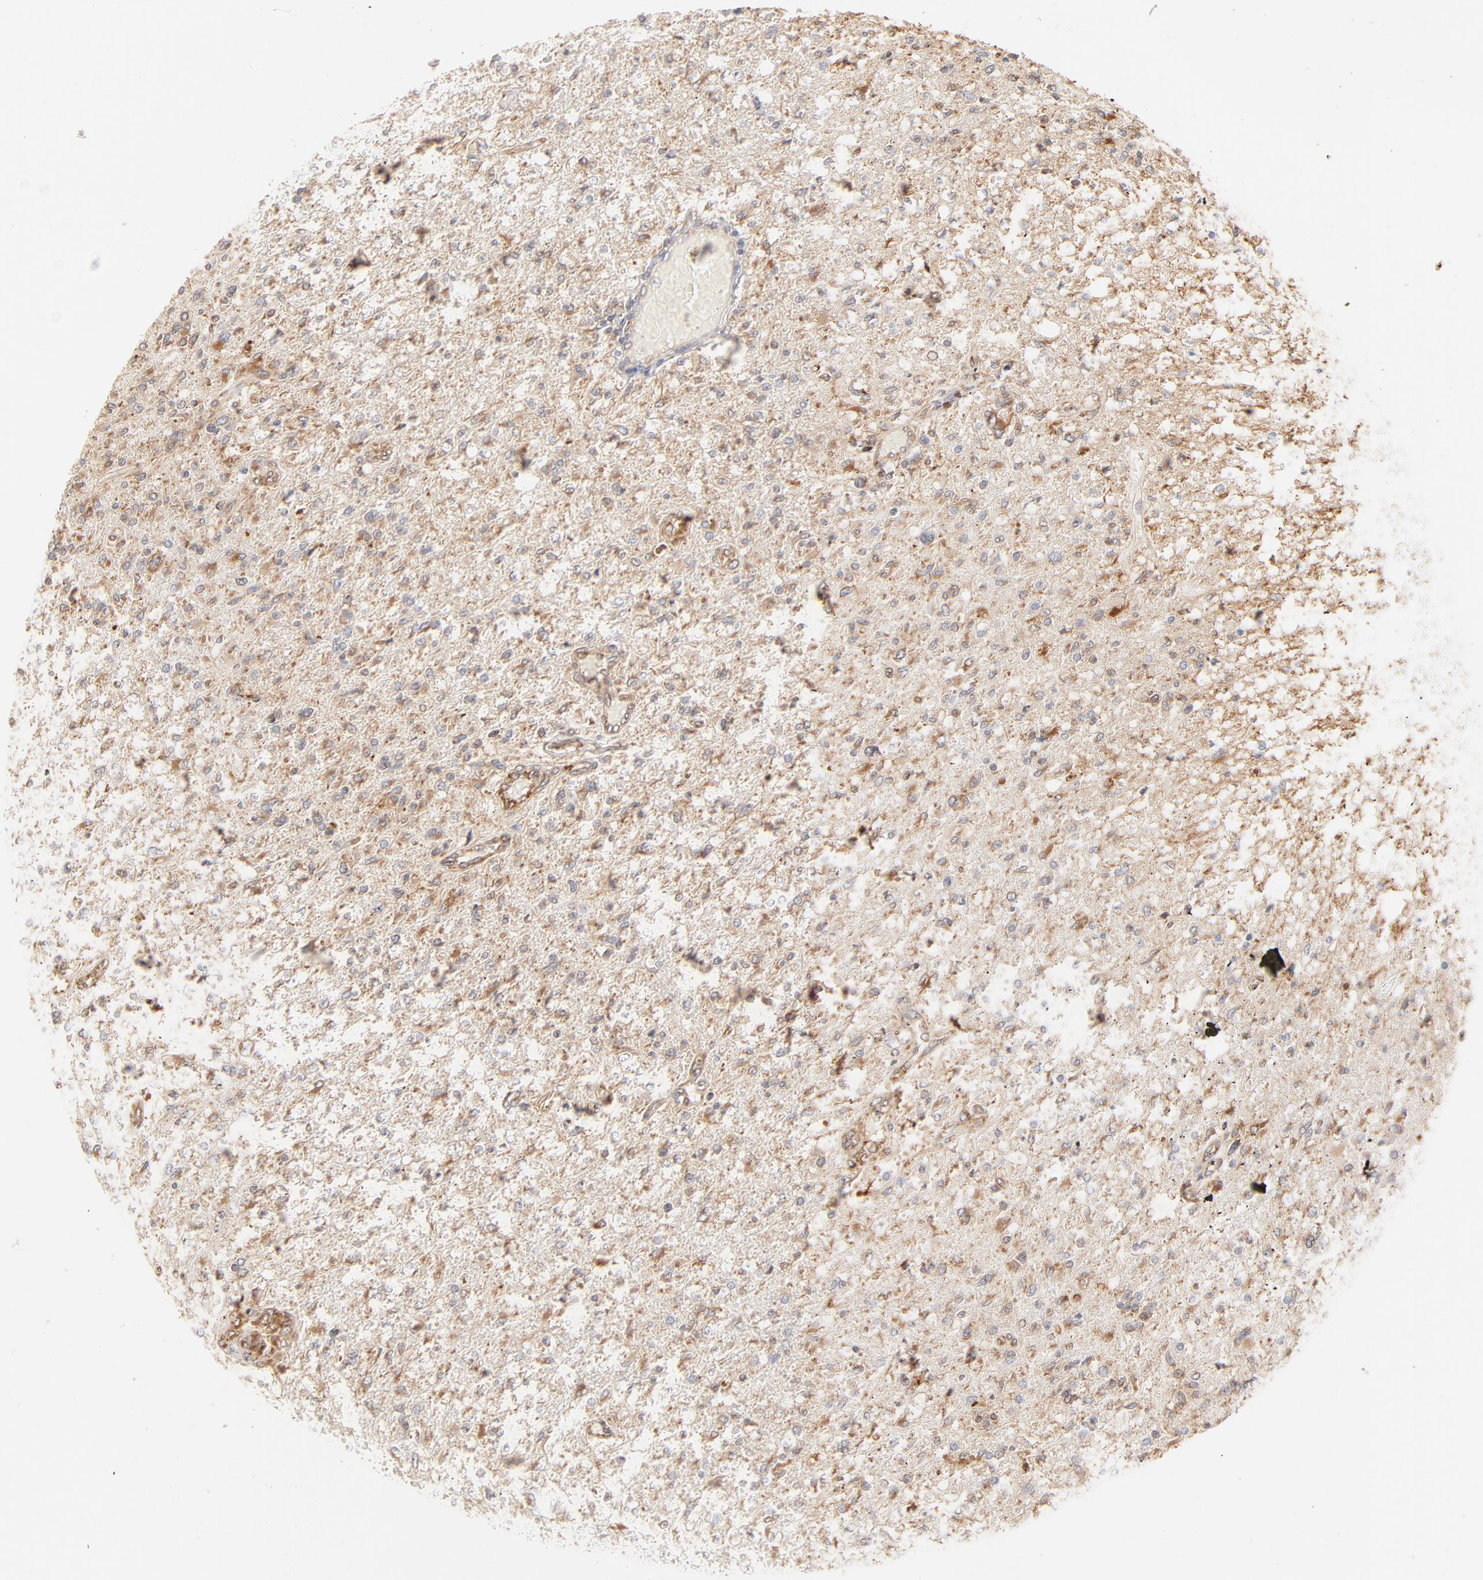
{"staining": {"intensity": "moderate", "quantity": ">75%", "location": "cytoplasmic/membranous"}, "tissue": "glioma", "cell_type": "Tumor cells", "image_type": "cancer", "snomed": [{"axis": "morphology", "description": "Glioma, malignant, High grade"}, {"axis": "topography", "description": "Cerebral cortex"}], "caption": "Tumor cells show moderate cytoplasmic/membranous positivity in about >75% of cells in high-grade glioma (malignant).", "gene": "PARP12", "patient": {"sex": "male", "age": 76}}